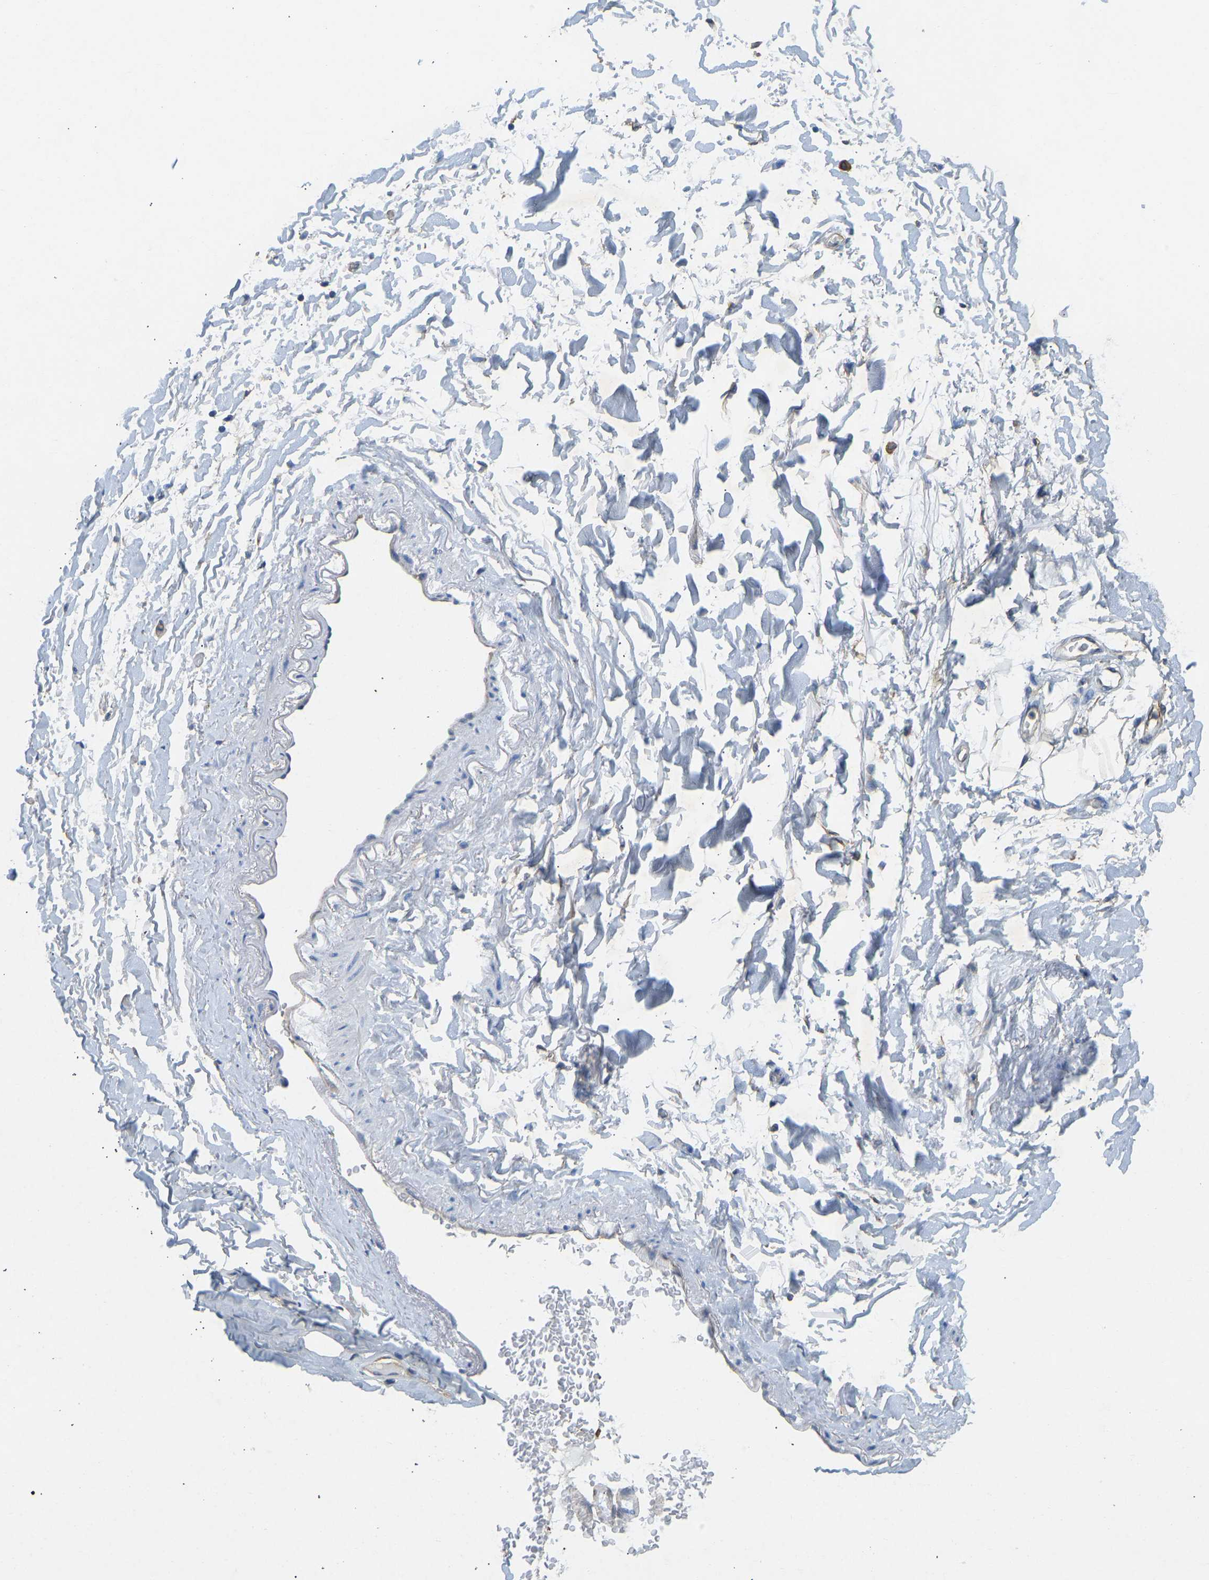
{"staining": {"intensity": "weak", "quantity": ">75%", "location": "cytoplasmic/membranous"}, "tissue": "adipose tissue", "cell_type": "Adipocytes", "image_type": "normal", "snomed": [{"axis": "morphology", "description": "Normal tissue, NOS"}, {"axis": "topography", "description": "Cartilage tissue"}, {"axis": "topography", "description": "Bronchus"}], "caption": "Brown immunohistochemical staining in unremarkable adipose tissue exhibits weak cytoplasmic/membranous staining in approximately >75% of adipocytes. (Brightfield microscopy of DAB IHC at high magnification).", "gene": "TECTA", "patient": {"sex": "female", "age": 73}}